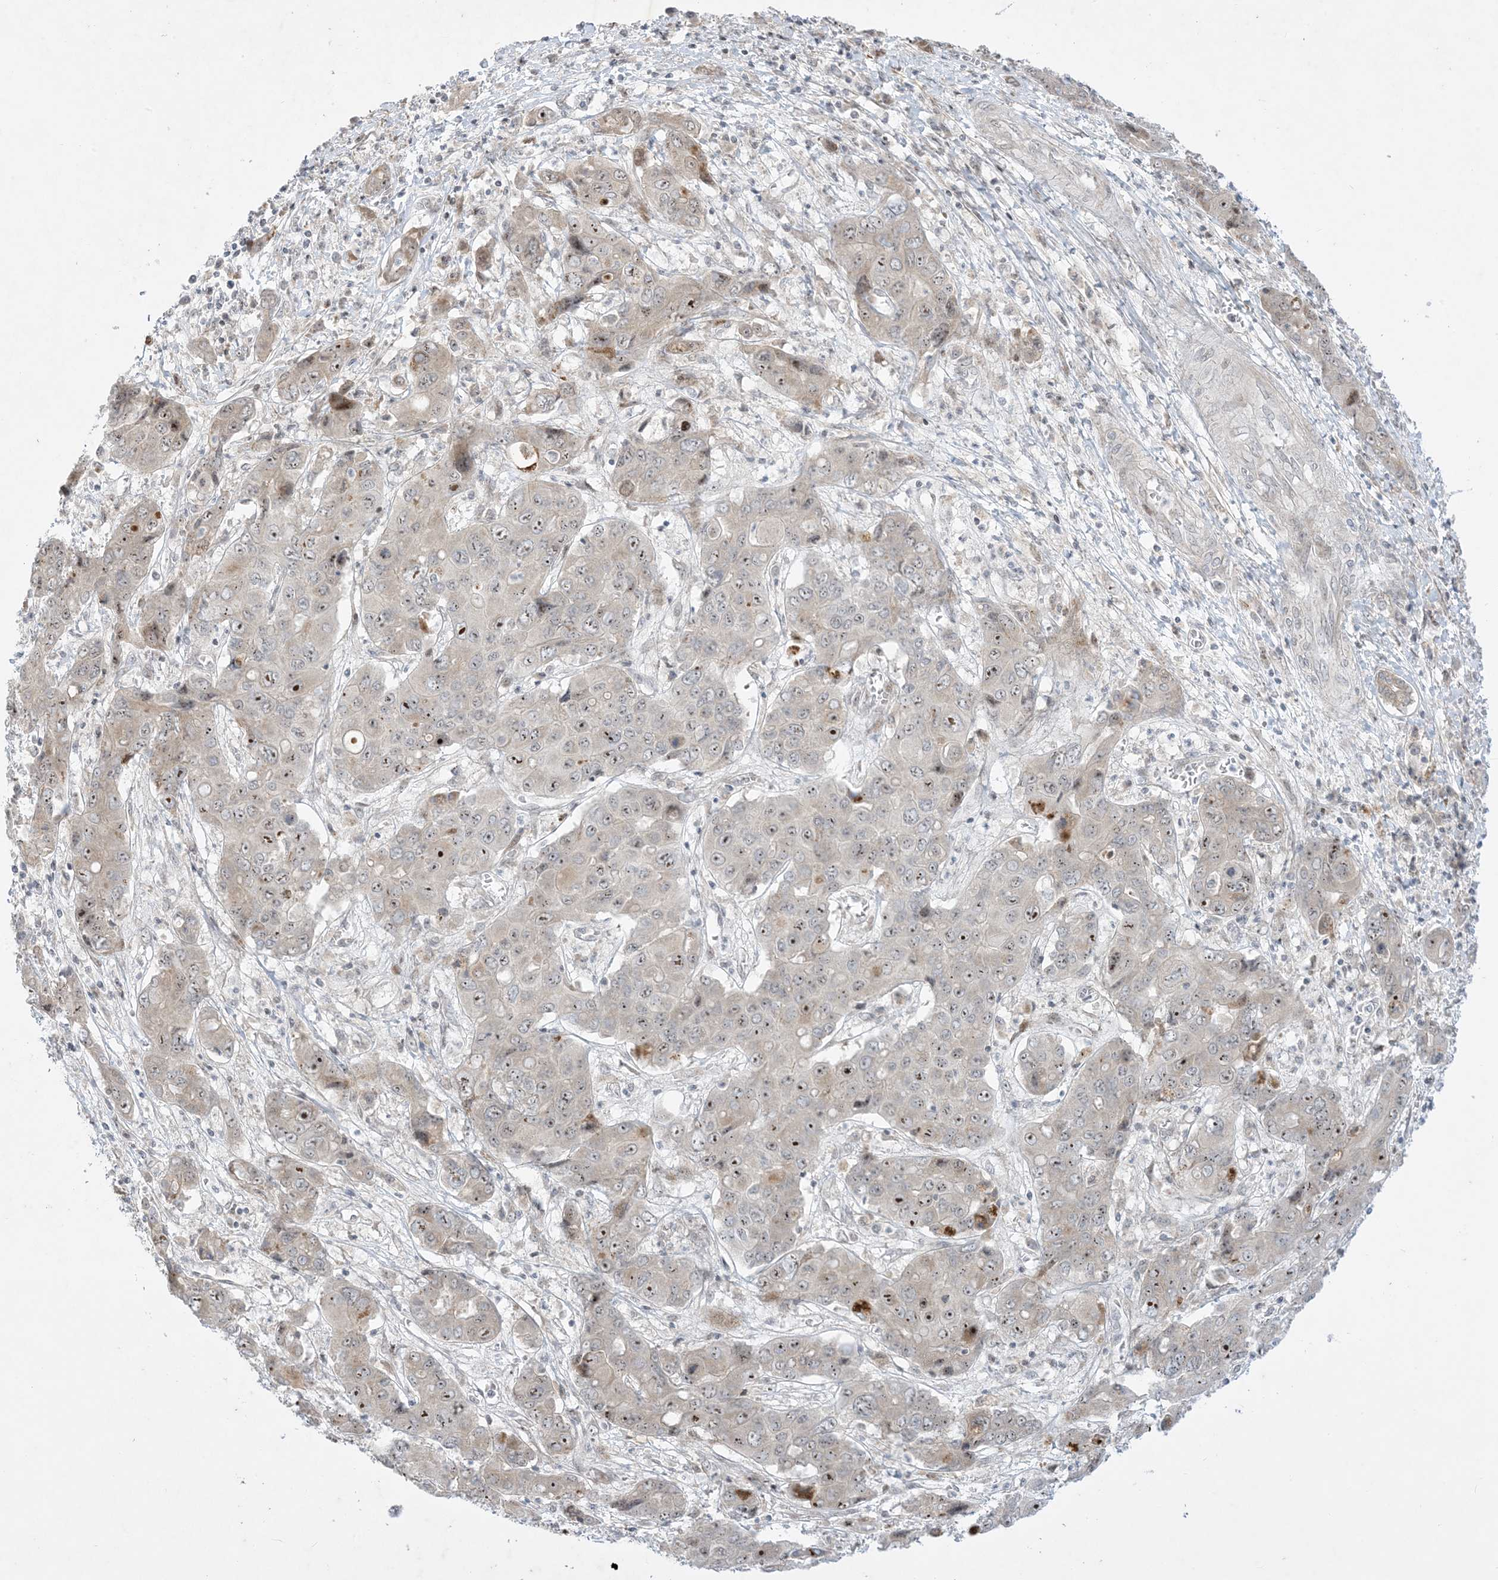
{"staining": {"intensity": "weak", "quantity": ">75%", "location": "nuclear"}, "tissue": "liver cancer", "cell_type": "Tumor cells", "image_type": "cancer", "snomed": [{"axis": "morphology", "description": "Cholangiocarcinoma"}, {"axis": "topography", "description": "Liver"}], "caption": "Immunohistochemical staining of human liver cholangiocarcinoma shows weak nuclear protein expression in approximately >75% of tumor cells.", "gene": "SOGA3", "patient": {"sex": "male", "age": 67}}